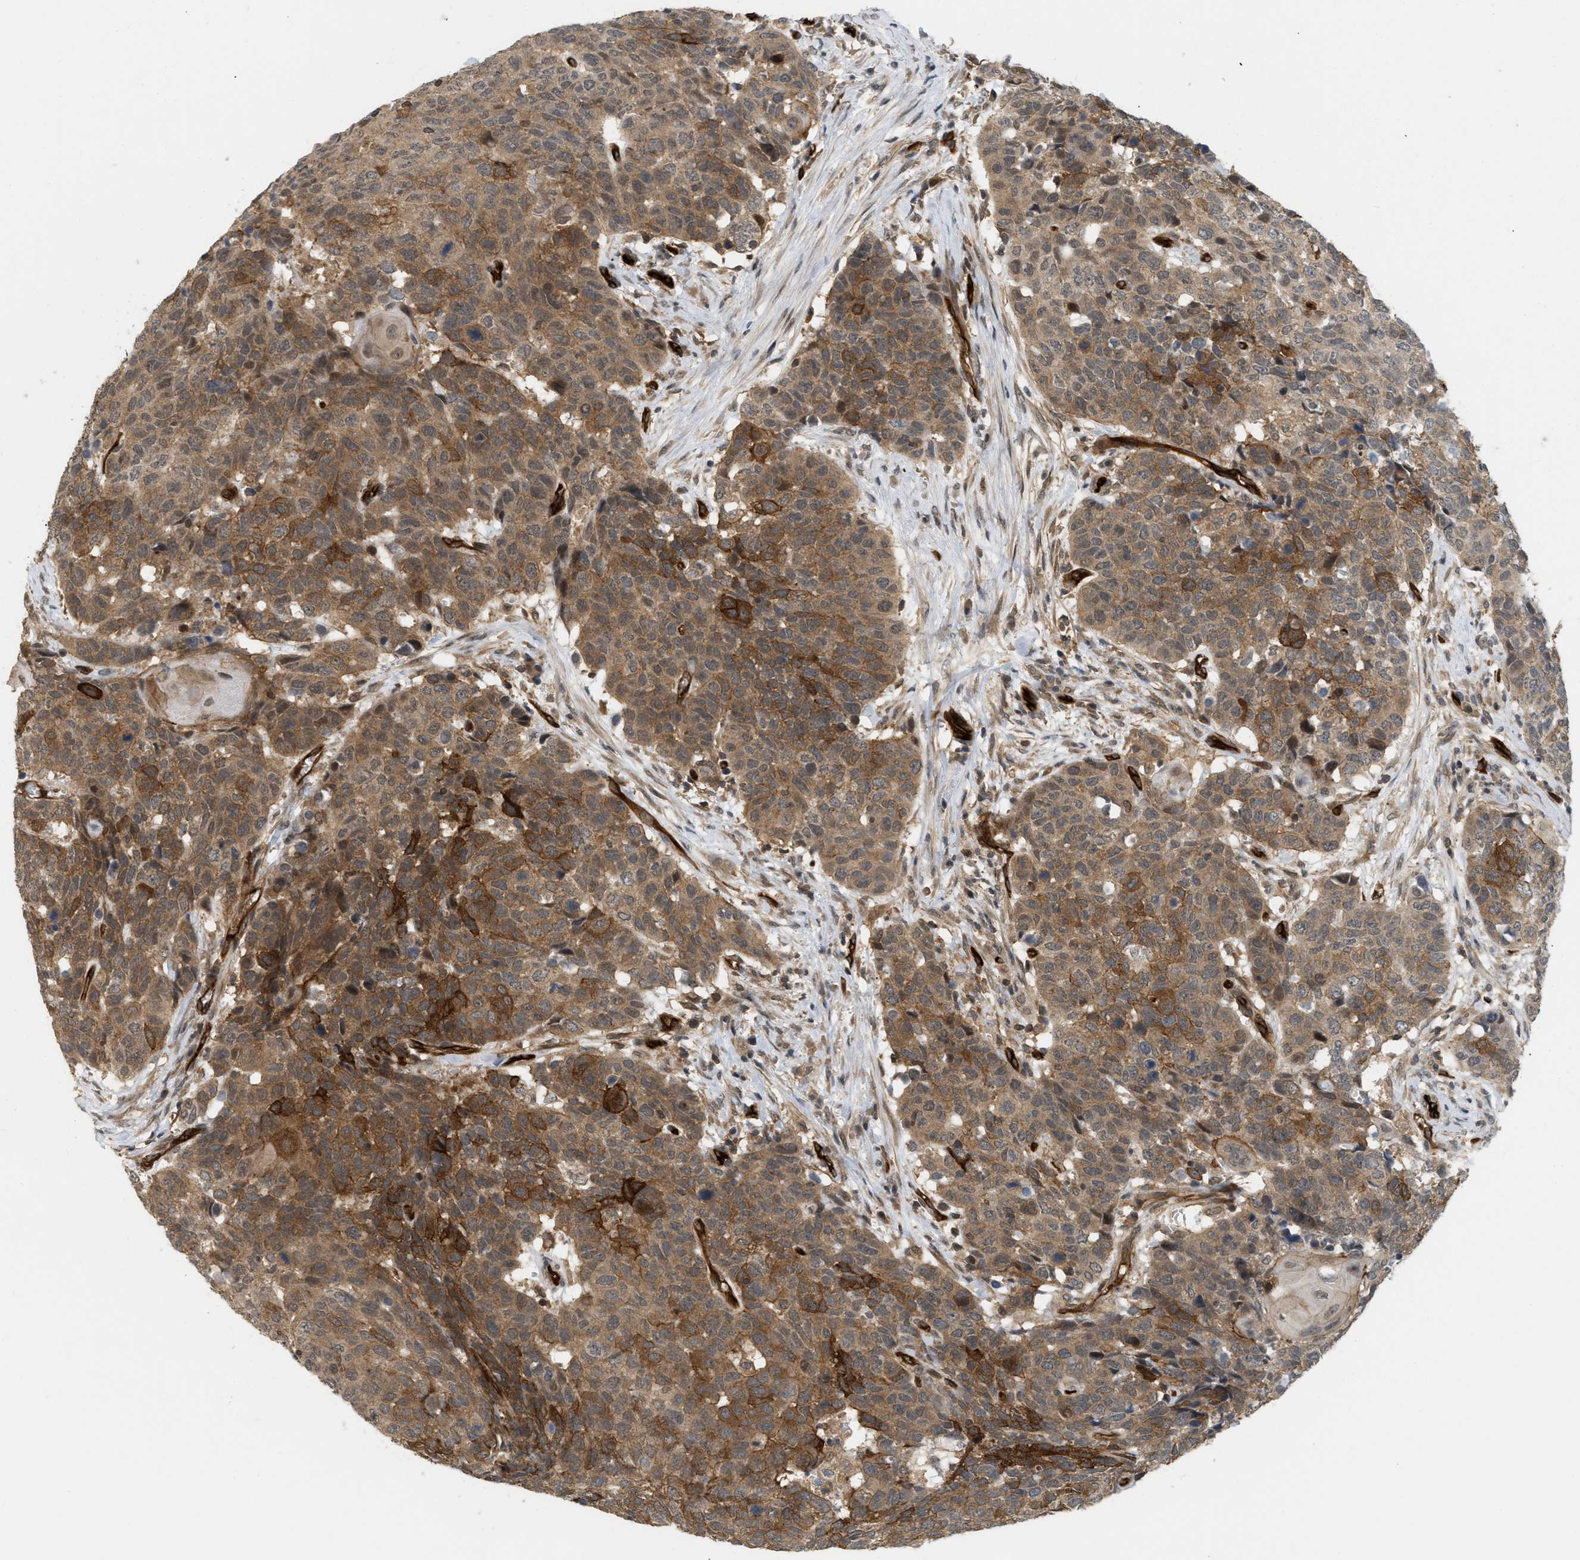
{"staining": {"intensity": "moderate", "quantity": ">75%", "location": "cytoplasmic/membranous"}, "tissue": "head and neck cancer", "cell_type": "Tumor cells", "image_type": "cancer", "snomed": [{"axis": "morphology", "description": "Squamous cell carcinoma, NOS"}, {"axis": "topography", "description": "Head-Neck"}], "caption": "A medium amount of moderate cytoplasmic/membranous expression is seen in approximately >75% of tumor cells in head and neck cancer (squamous cell carcinoma) tissue.", "gene": "PALMD", "patient": {"sex": "male", "age": 66}}